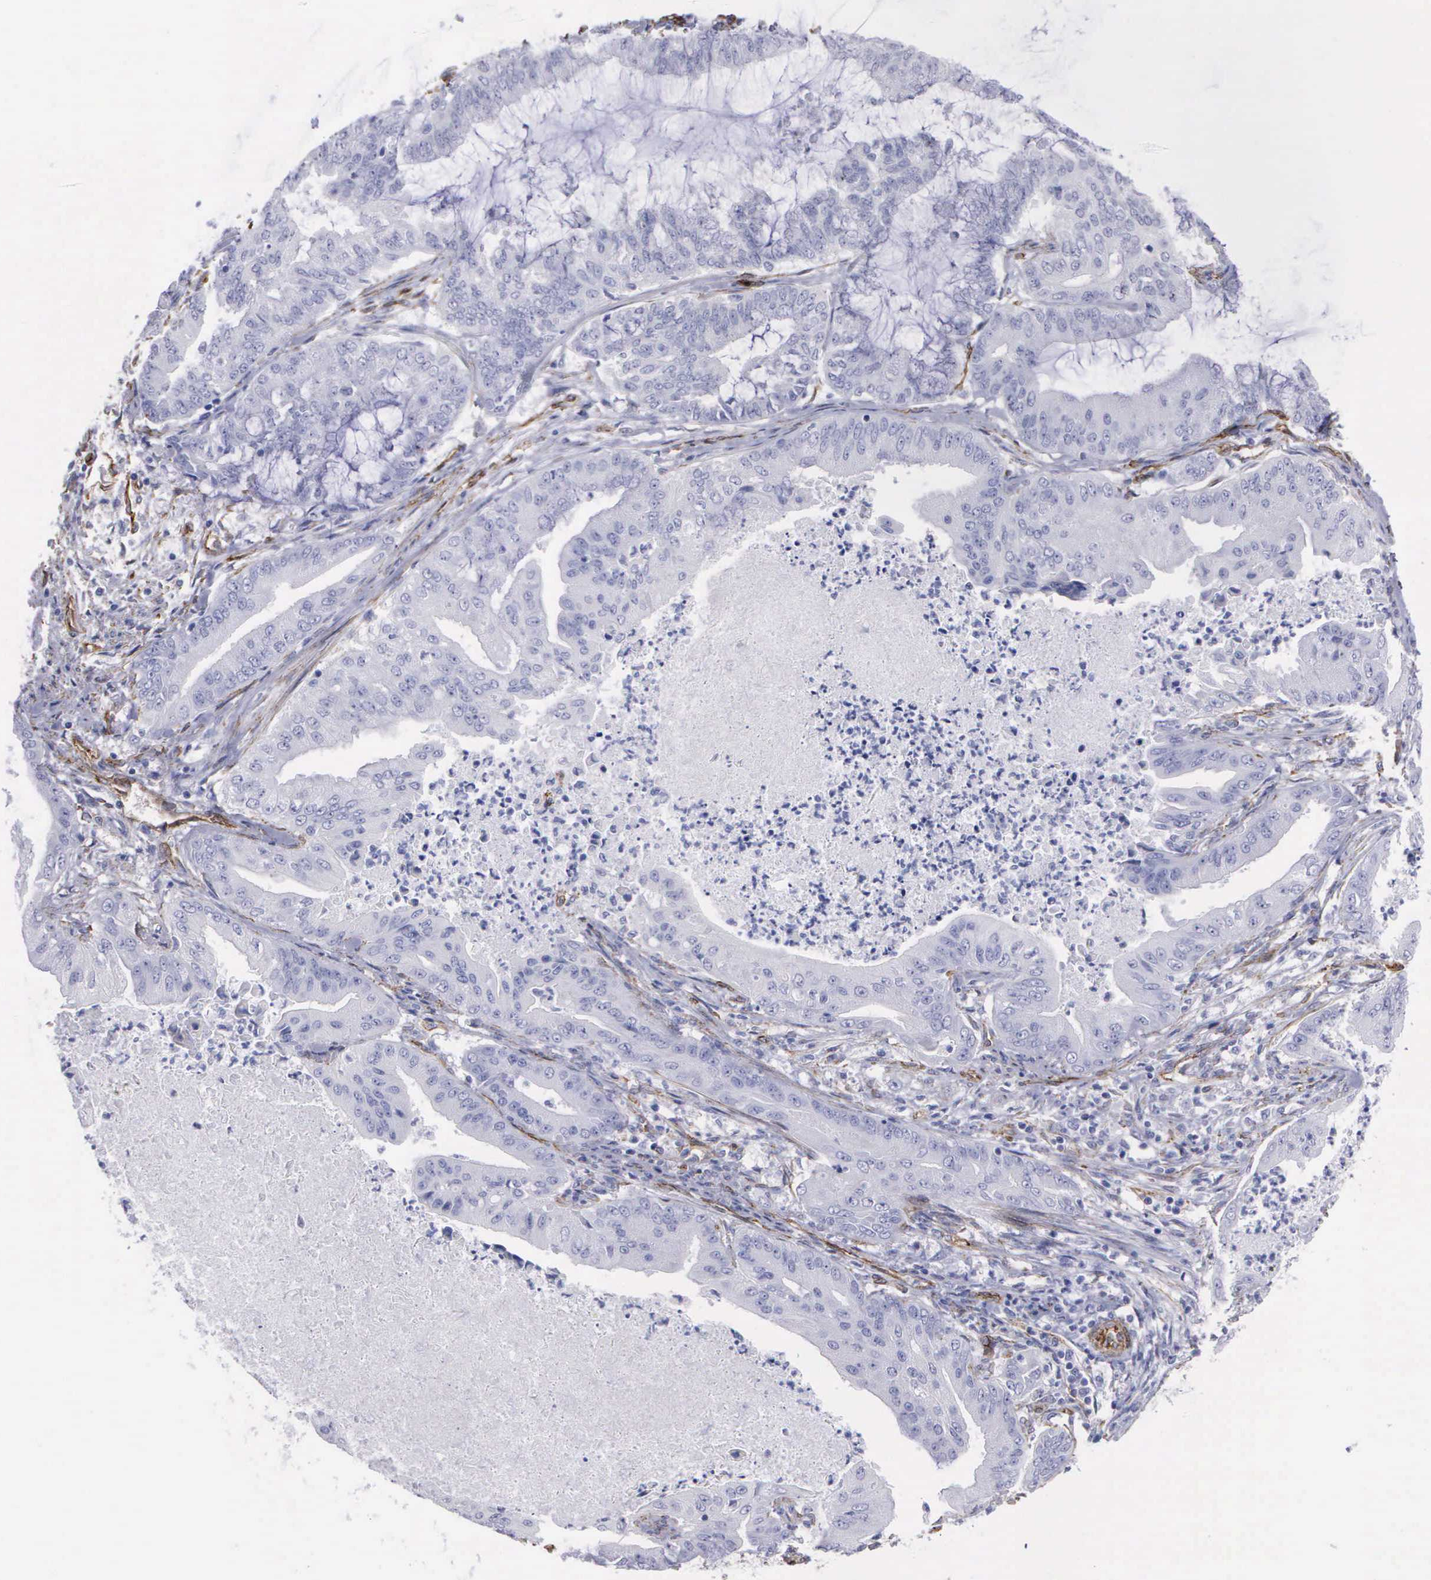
{"staining": {"intensity": "negative", "quantity": "none", "location": "none"}, "tissue": "endometrial cancer", "cell_type": "Tumor cells", "image_type": "cancer", "snomed": [{"axis": "morphology", "description": "Adenocarcinoma, NOS"}, {"axis": "topography", "description": "Endometrium"}], "caption": "Tumor cells are negative for protein expression in human adenocarcinoma (endometrial).", "gene": "MAGEB10", "patient": {"sex": "female", "age": 63}}